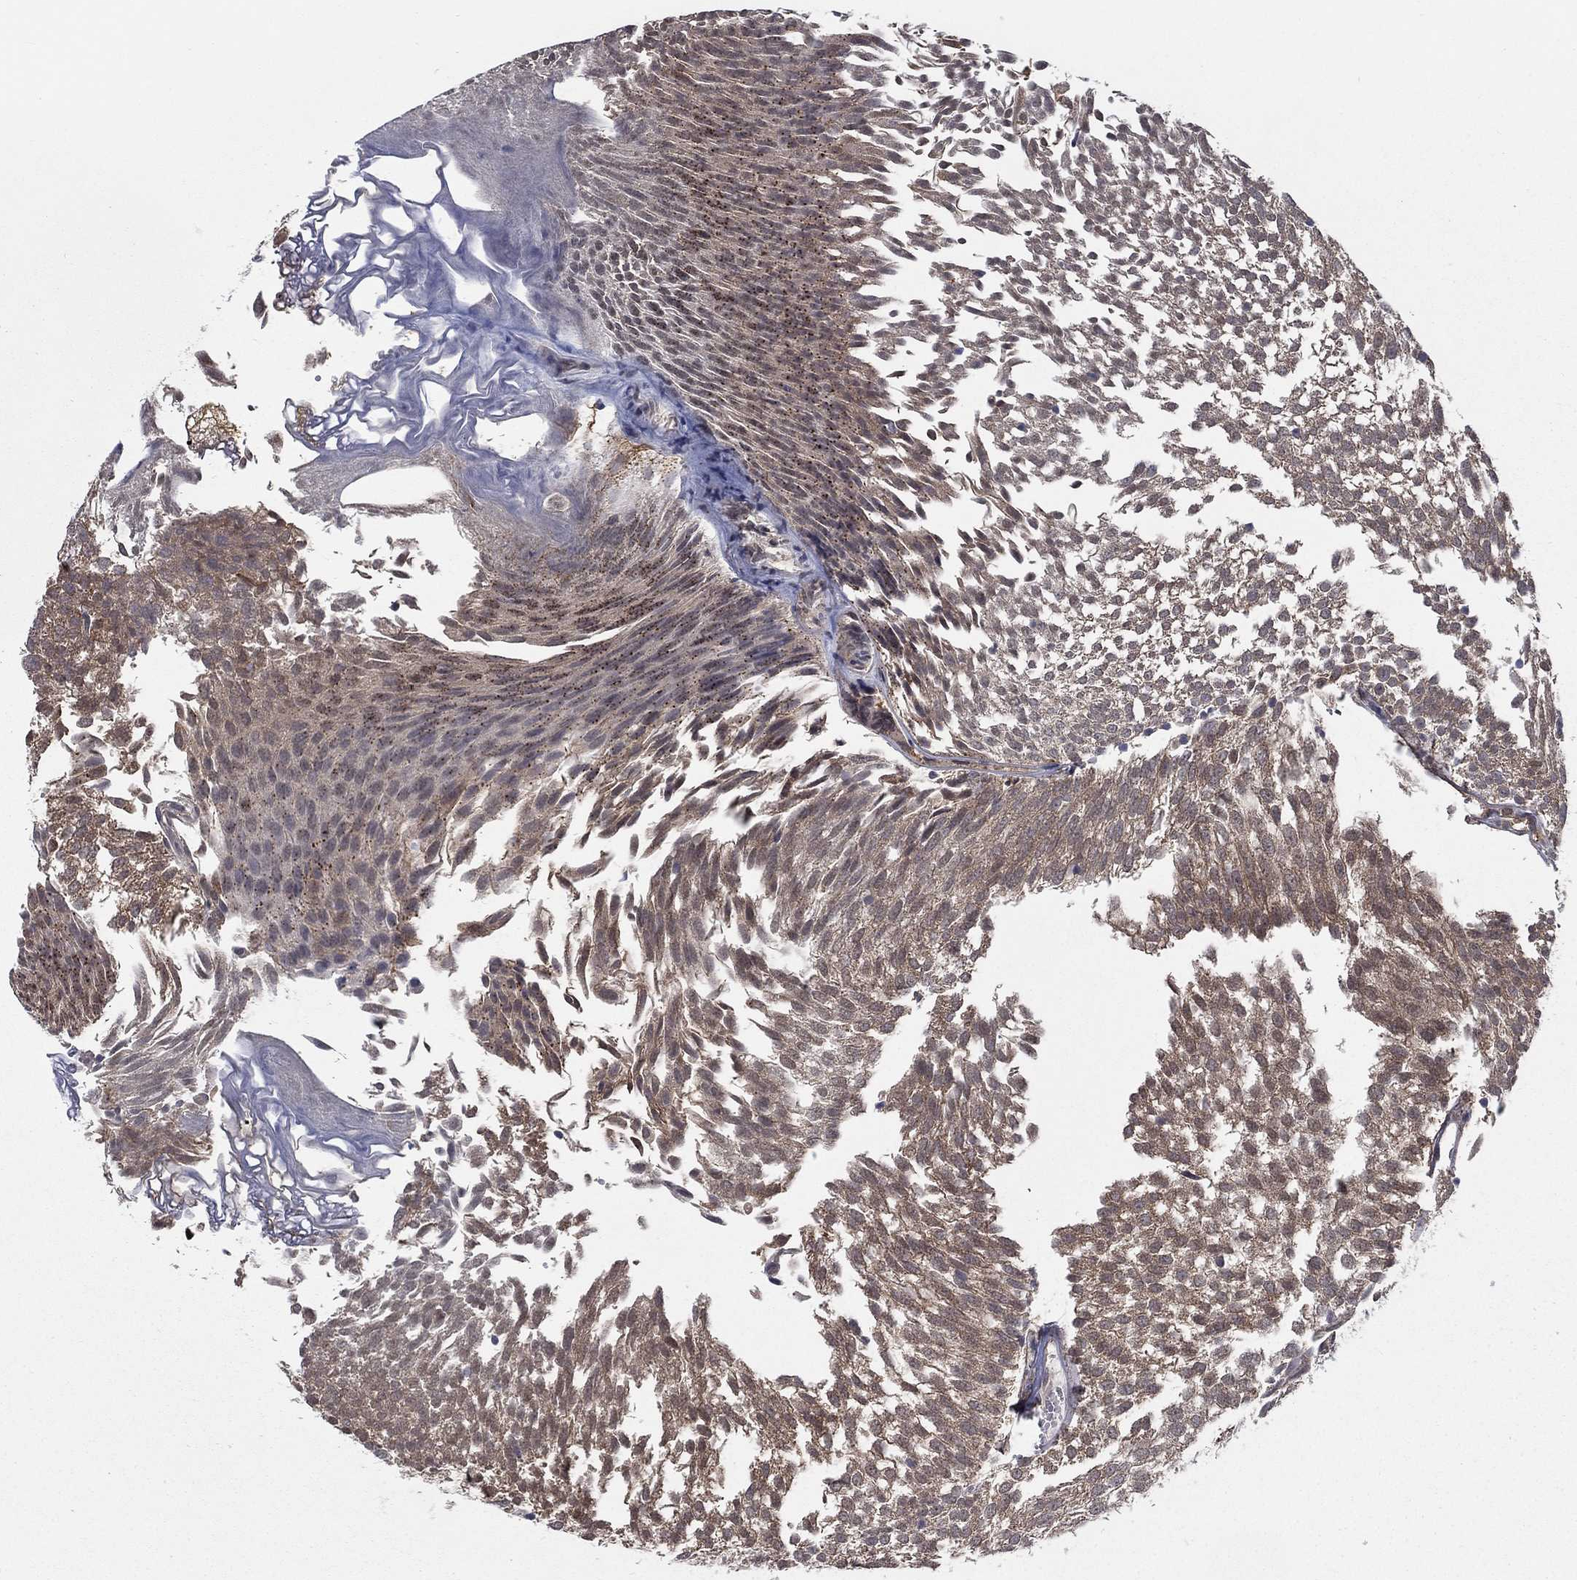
{"staining": {"intensity": "strong", "quantity": "25%-75%", "location": "cytoplasmic/membranous"}, "tissue": "urothelial cancer", "cell_type": "Tumor cells", "image_type": "cancer", "snomed": [{"axis": "morphology", "description": "Urothelial carcinoma, Low grade"}, {"axis": "topography", "description": "Urinary bladder"}], "caption": "The histopathology image displays a brown stain indicating the presence of a protein in the cytoplasmic/membranous of tumor cells in urothelial cancer. (DAB IHC with brightfield microscopy, high magnification).", "gene": "SH3RF1", "patient": {"sex": "male", "age": 52}}